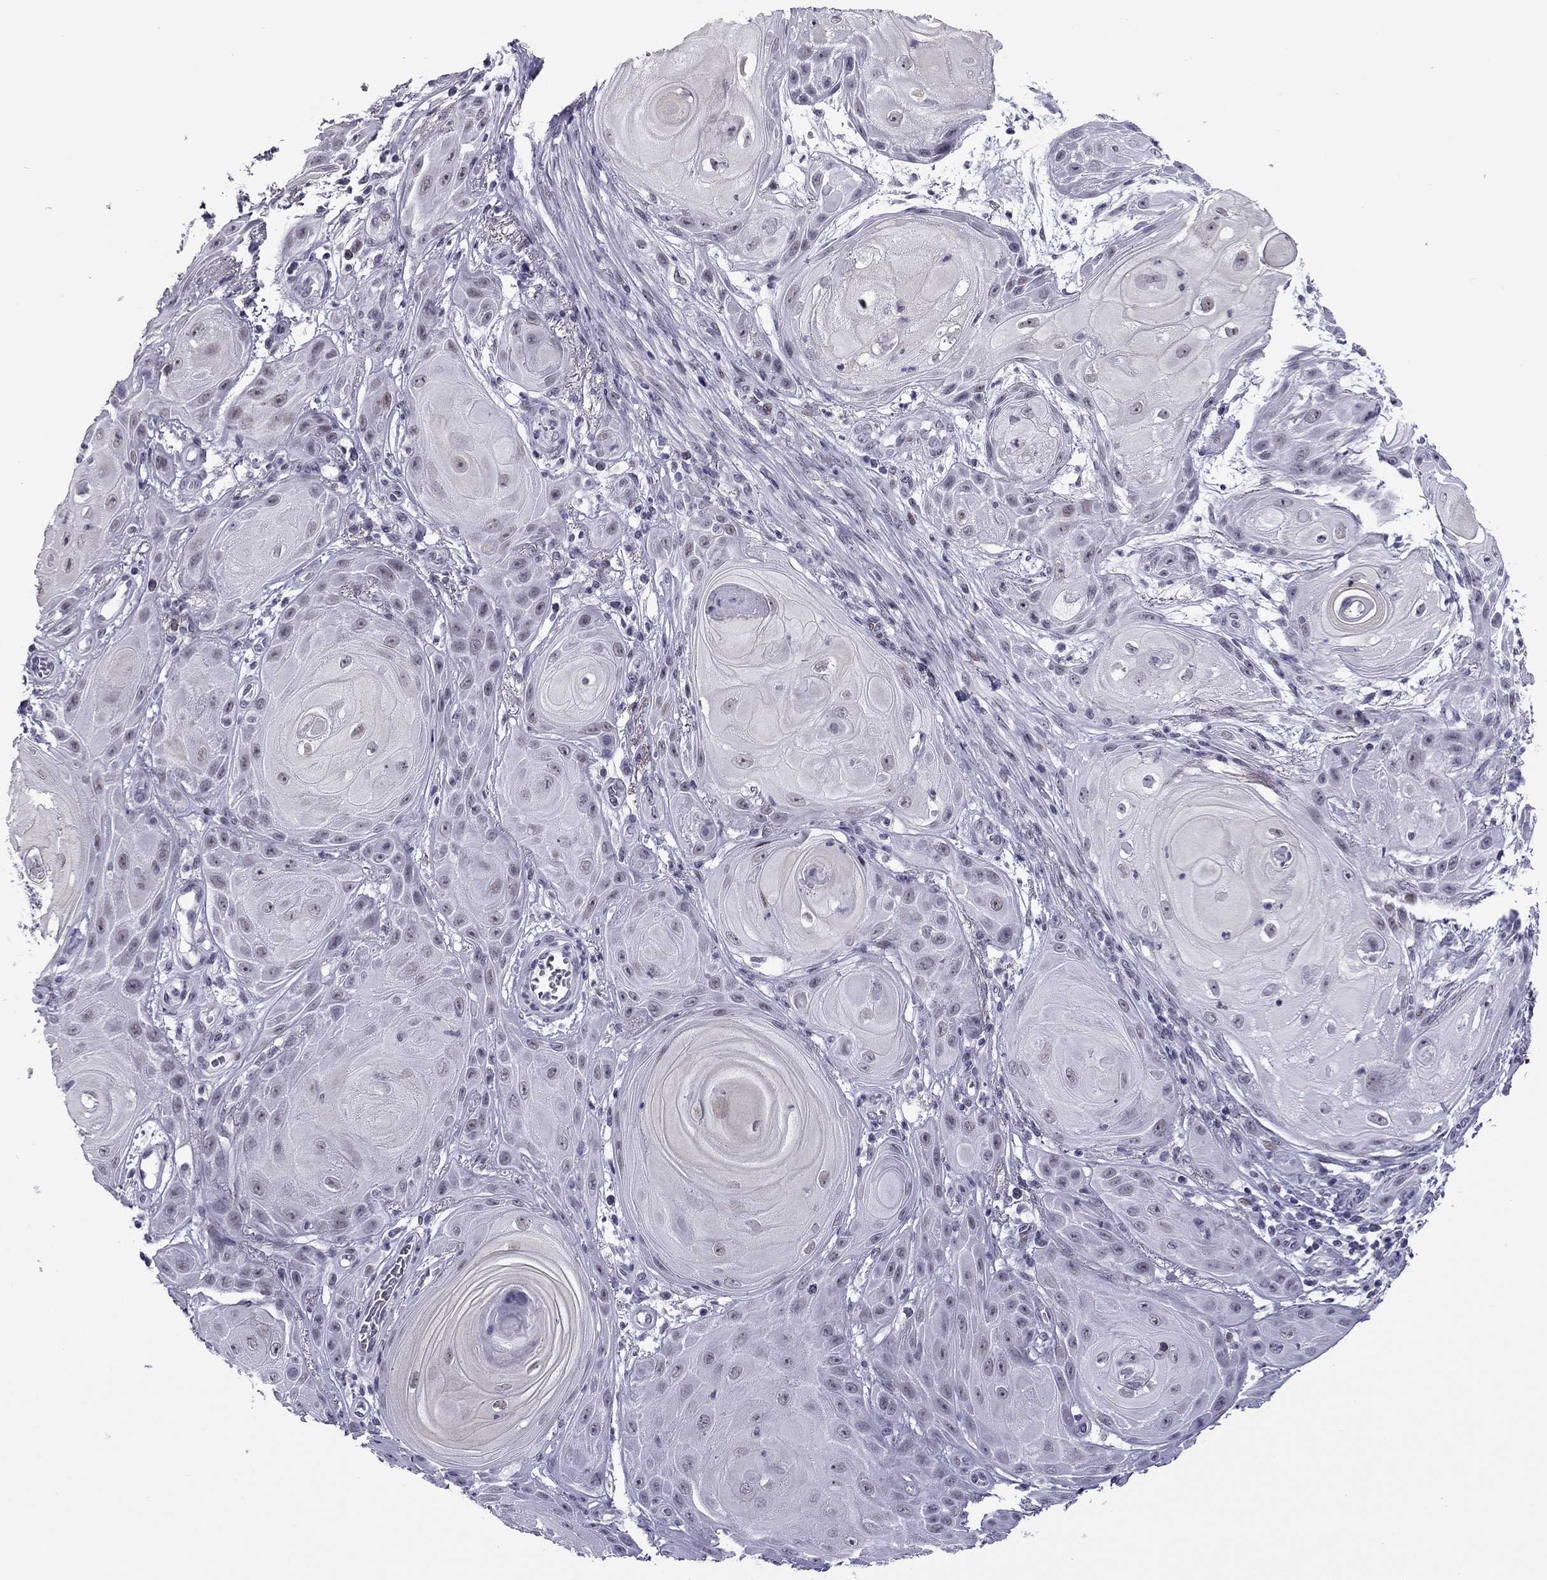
{"staining": {"intensity": "negative", "quantity": "none", "location": "none"}, "tissue": "skin cancer", "cell_type": "Tumor cells", "image_type": "cancer", "snomed": [{"axis": "morphology", "description": "Squamous cell carcinoma, NOS"}, {"axis": "topography", "description": "Skin"}], "caption": "An image of skin cancer stained for a protein reveals no brown staining in tumor cells. (DAB immunohistochemistry (IHC) visualized using brightfield microscopy, high magnification).", "gene": "MYLK3", "patient": {"sex": "male", "age": 62}}